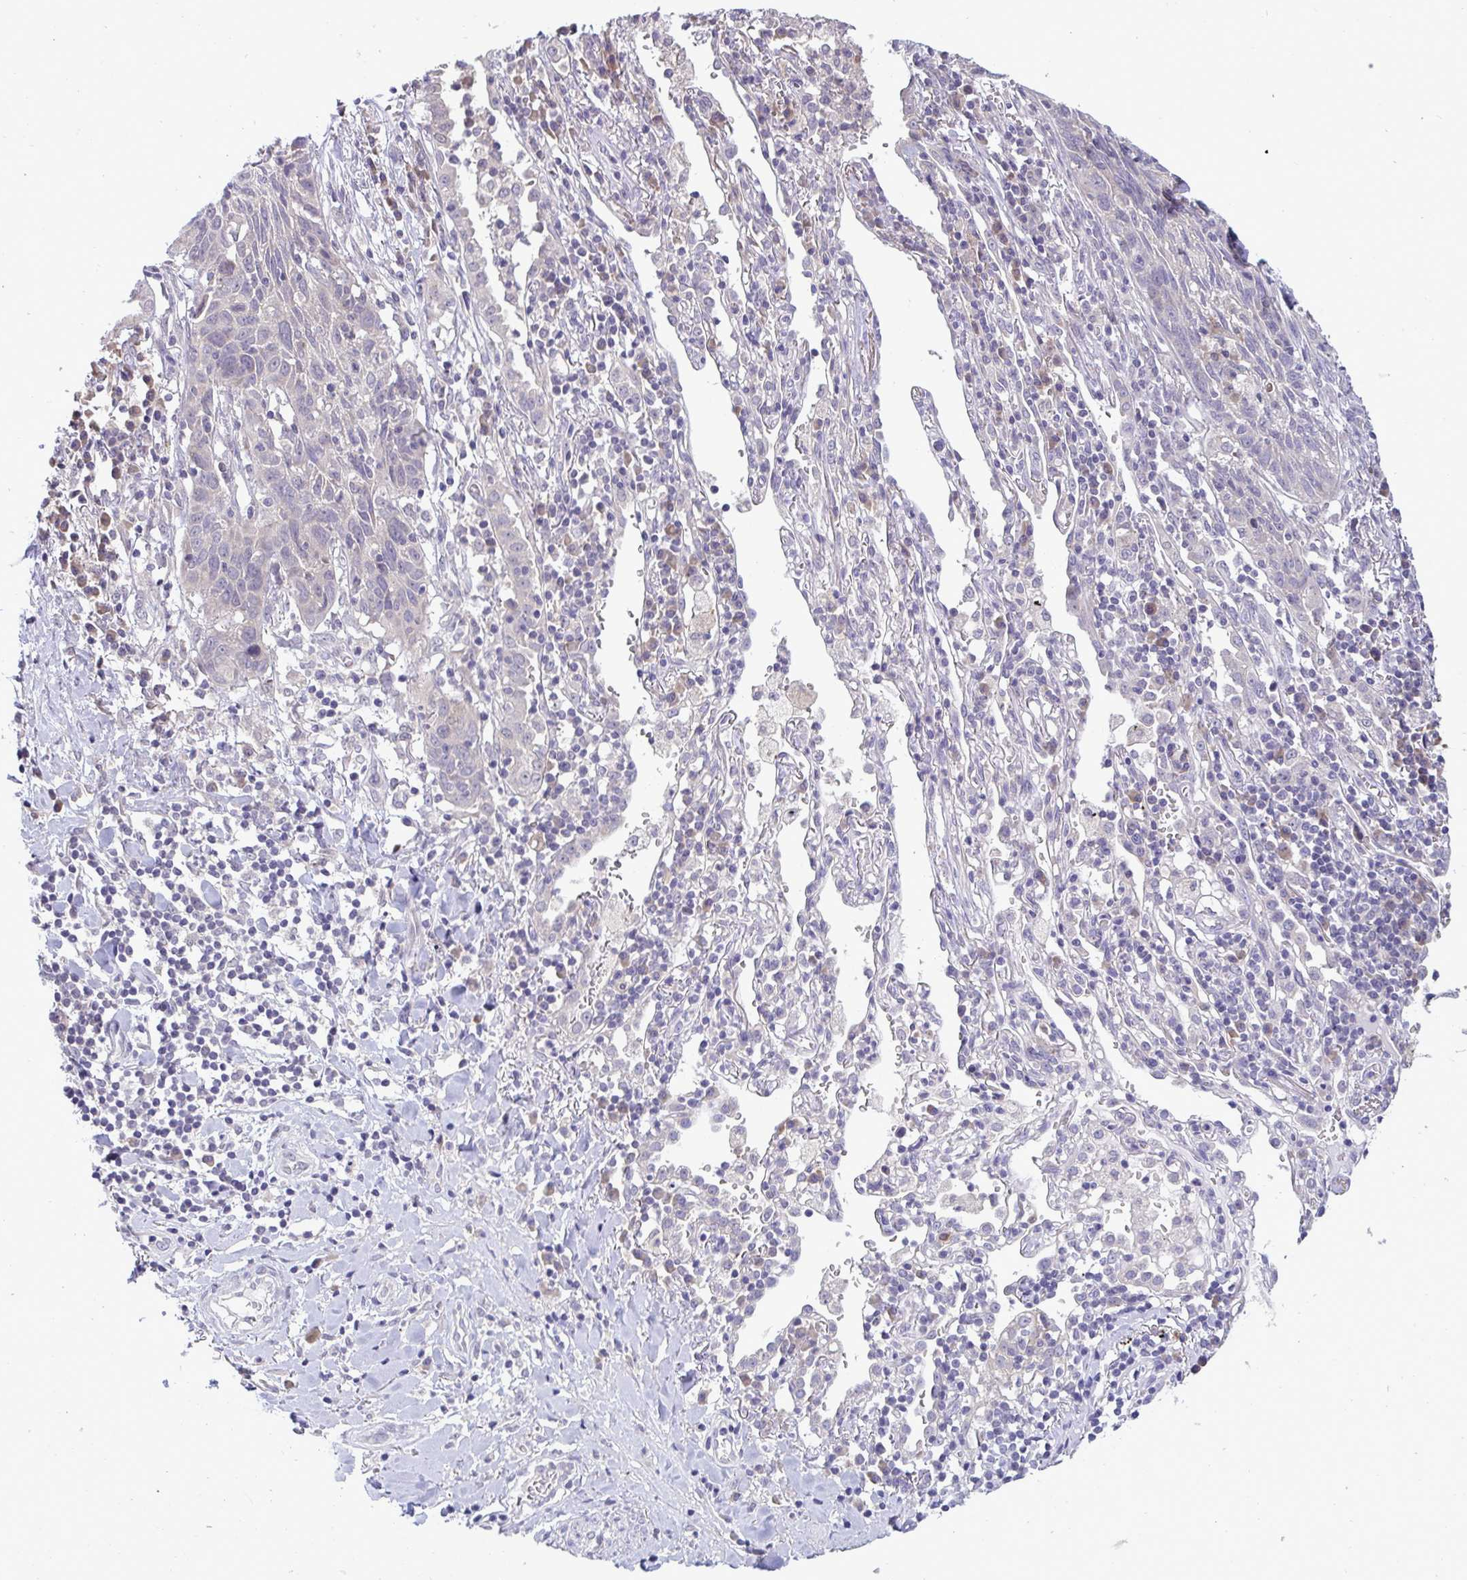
{"staining": {"intensity": "negative", "quantity": "none", "location": "none"}, "tissue": "lung cancer", "cell_type": "Tumor cells", "image_type": "cancer", "snomed": [{"axis": "morphology", "description": "Squamous cell carcinoma, NOS"}, {"axis": "topography", "description": "Lung"}], "caption": "This is an IHC micrograph of squamous cell carcinoma (lung). There is no staining in tumor cells.", "gene": "TMEM41A", "patient": {"sex": "female", "age": 66}}